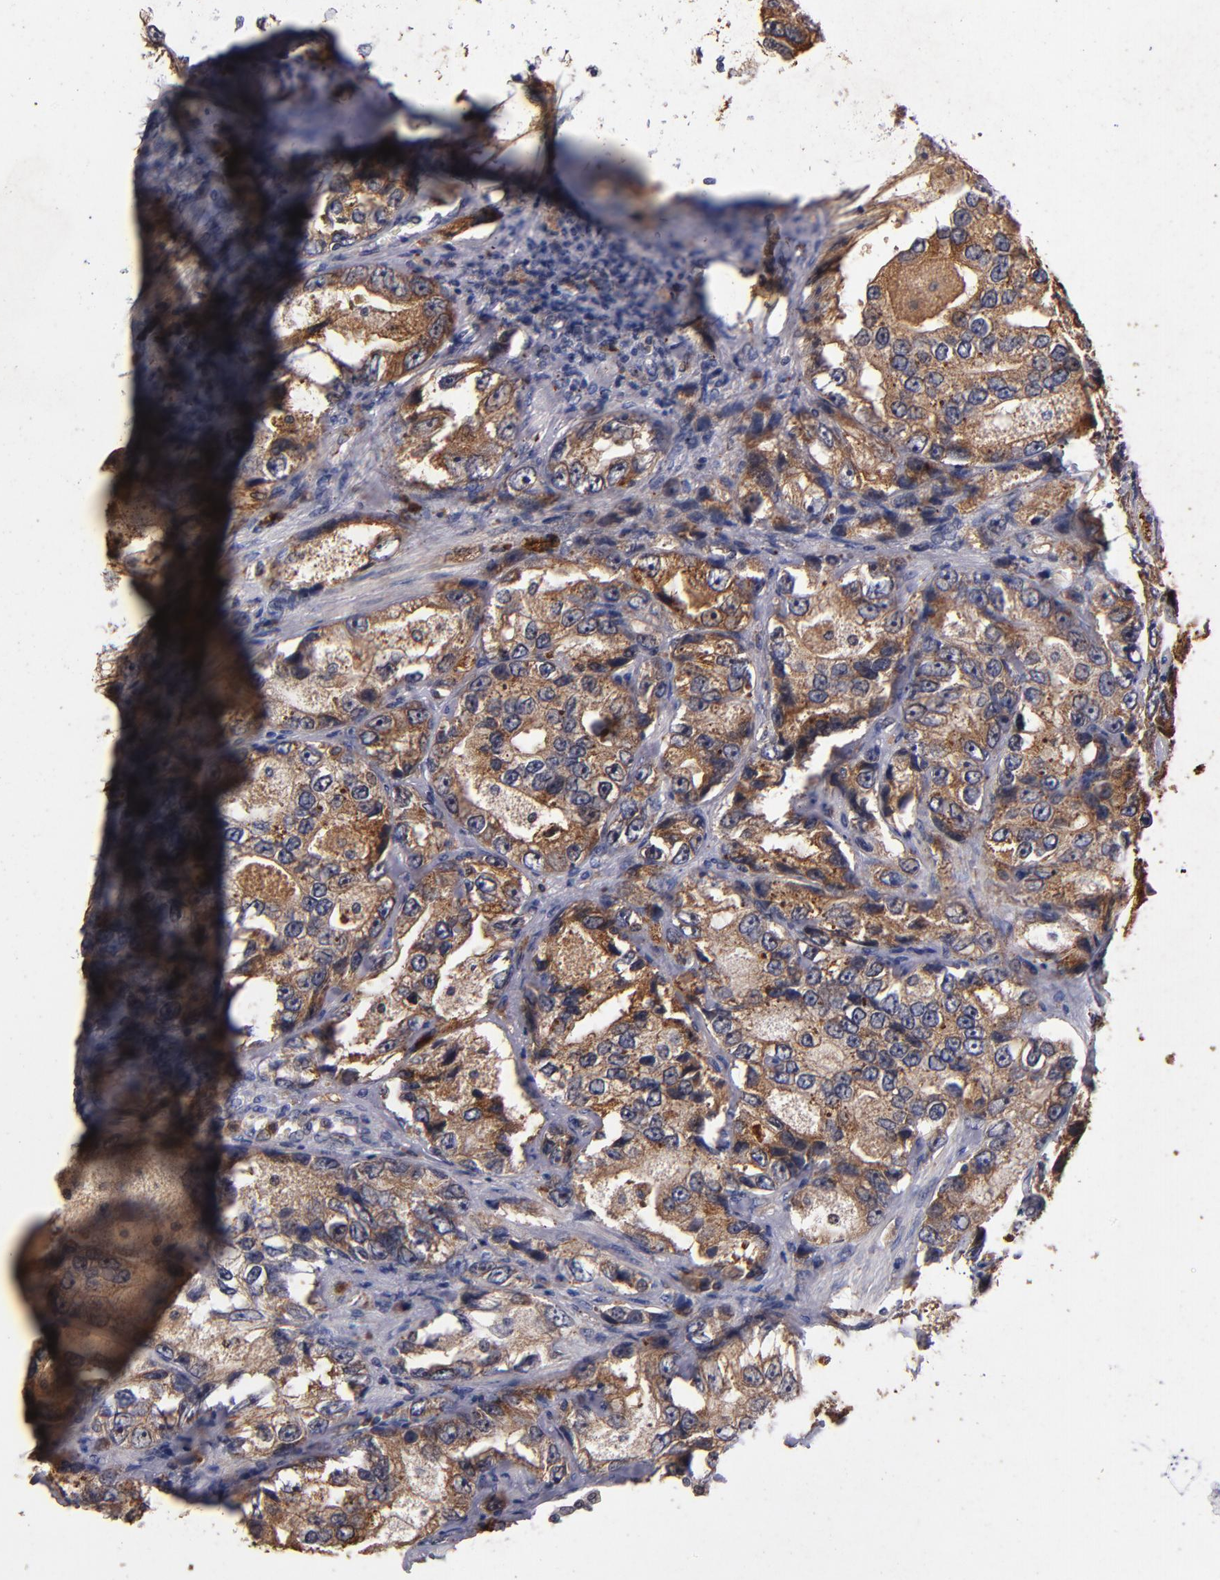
{"staining": {"intensity": "moderate", "quantity": ">75%", "location": "cytoplasmic/membranous"}, "tissue": "prostate cancer", "cell_type": "Tumor cells", "image_type": "cancer", "snomed": [{"axis": "morphology", "description": "Adenocarcinoma, High grade"}, {"axis": "topography", "description": "Prostate"}], "caption": "Prostate high-grade adenocarcinoma stained for a protein (brown) demonstrates moderate cytoplasmic/membranous positive staining in about >75% of tumor cells.", "gene": "TTLL12", "patient": {"sex": "male", "age": 63}}